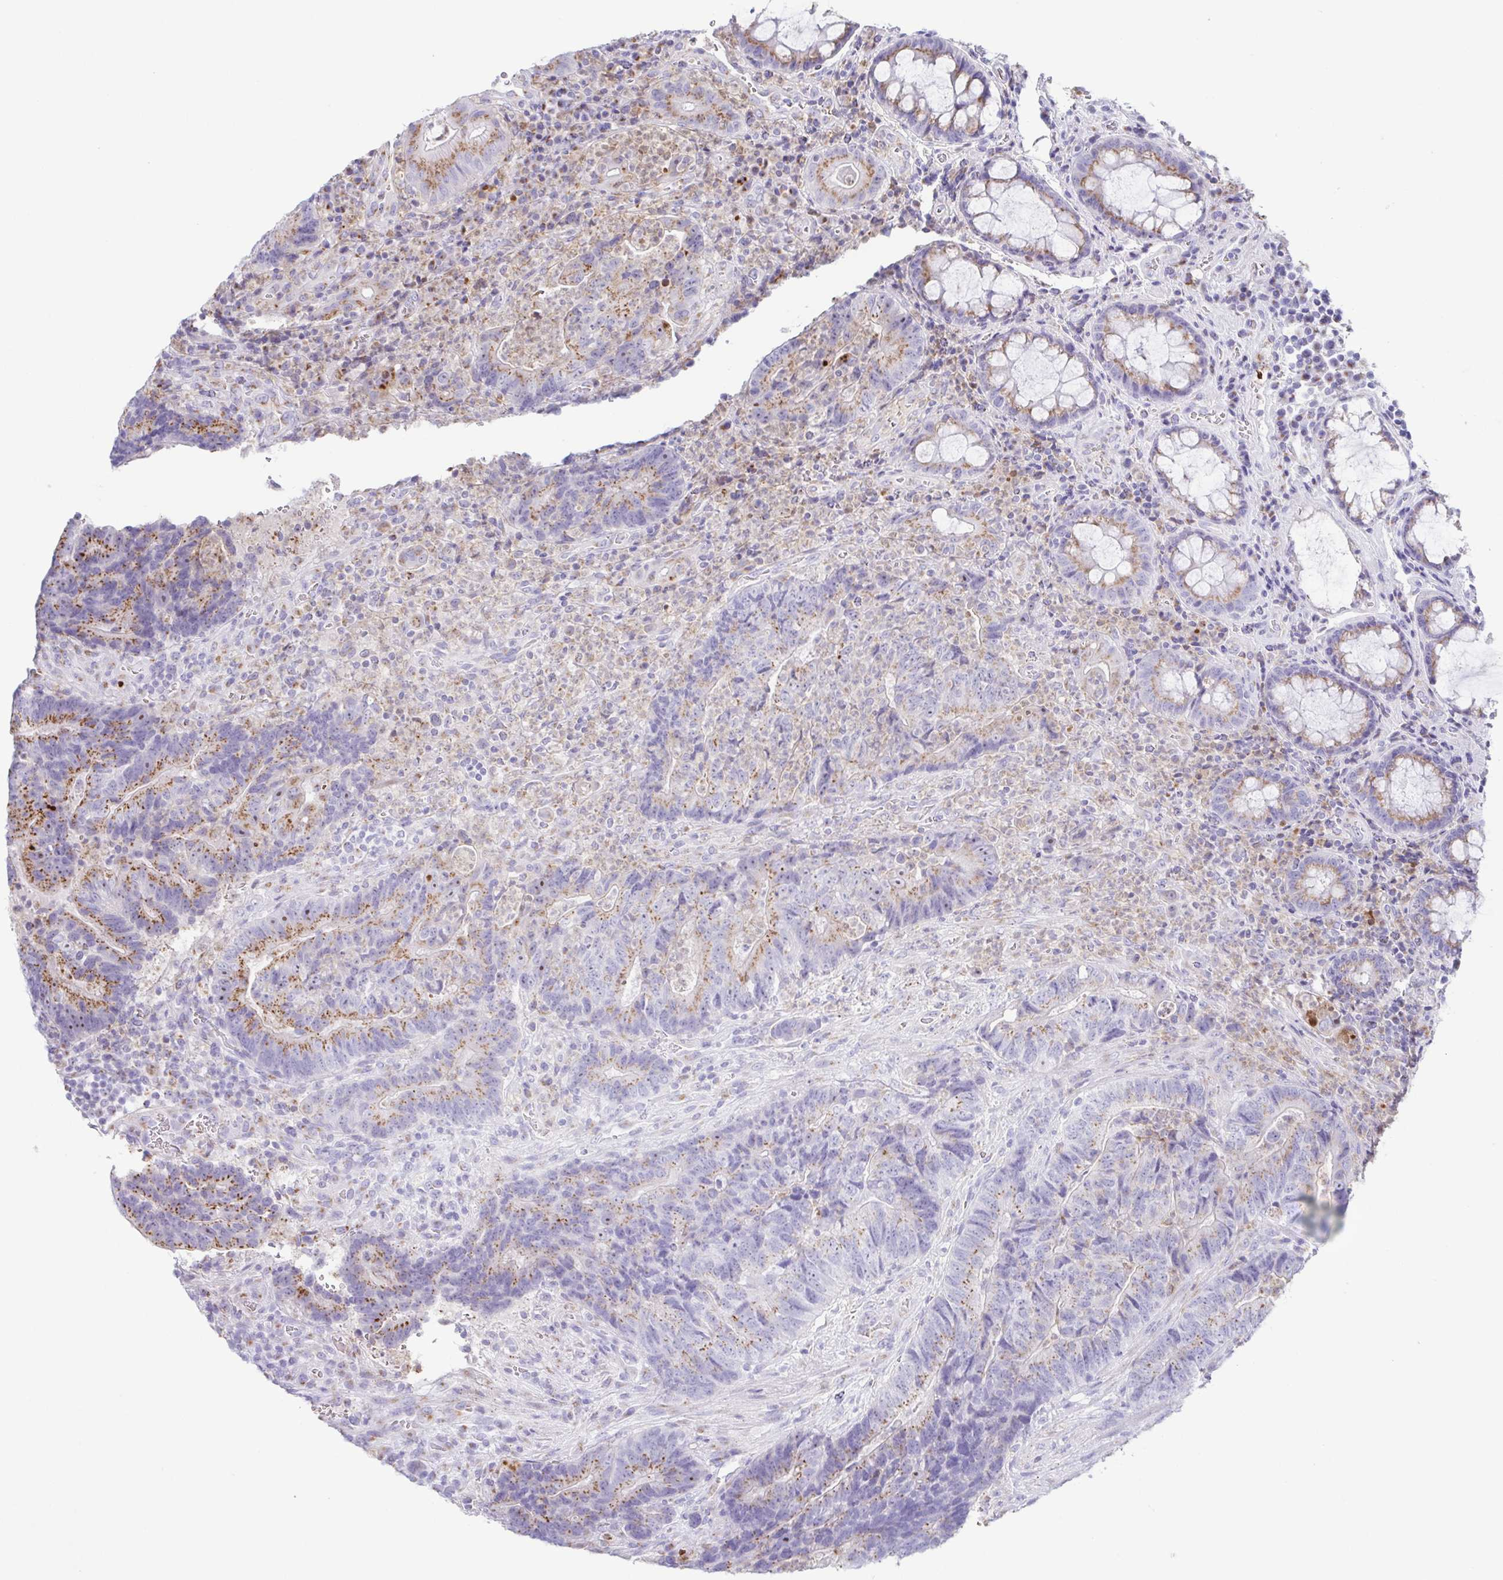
{"staining": {"intensity": "moderate", "quantity": "<25%", "location": "cytoplasmic/membranous"}, "tissue": "colorectal cancer", "cell_type": "Tumor cells", "image_type": "cancer", "snomed": [{"axis": "morphology", "description": "Normal tissue, NOS"}, {"axis": "morphology", "description": "Adenocarcinoma, NOS"}, {"axis": "topography", "description": "Colon"}], "caption": "Colorectal cancer (adenocarcinoma) stained with a protein marker exhibits moderate staining in tumor cells.", "gene": "AZU1", "patient": {"sex": "female", "age": 48}}